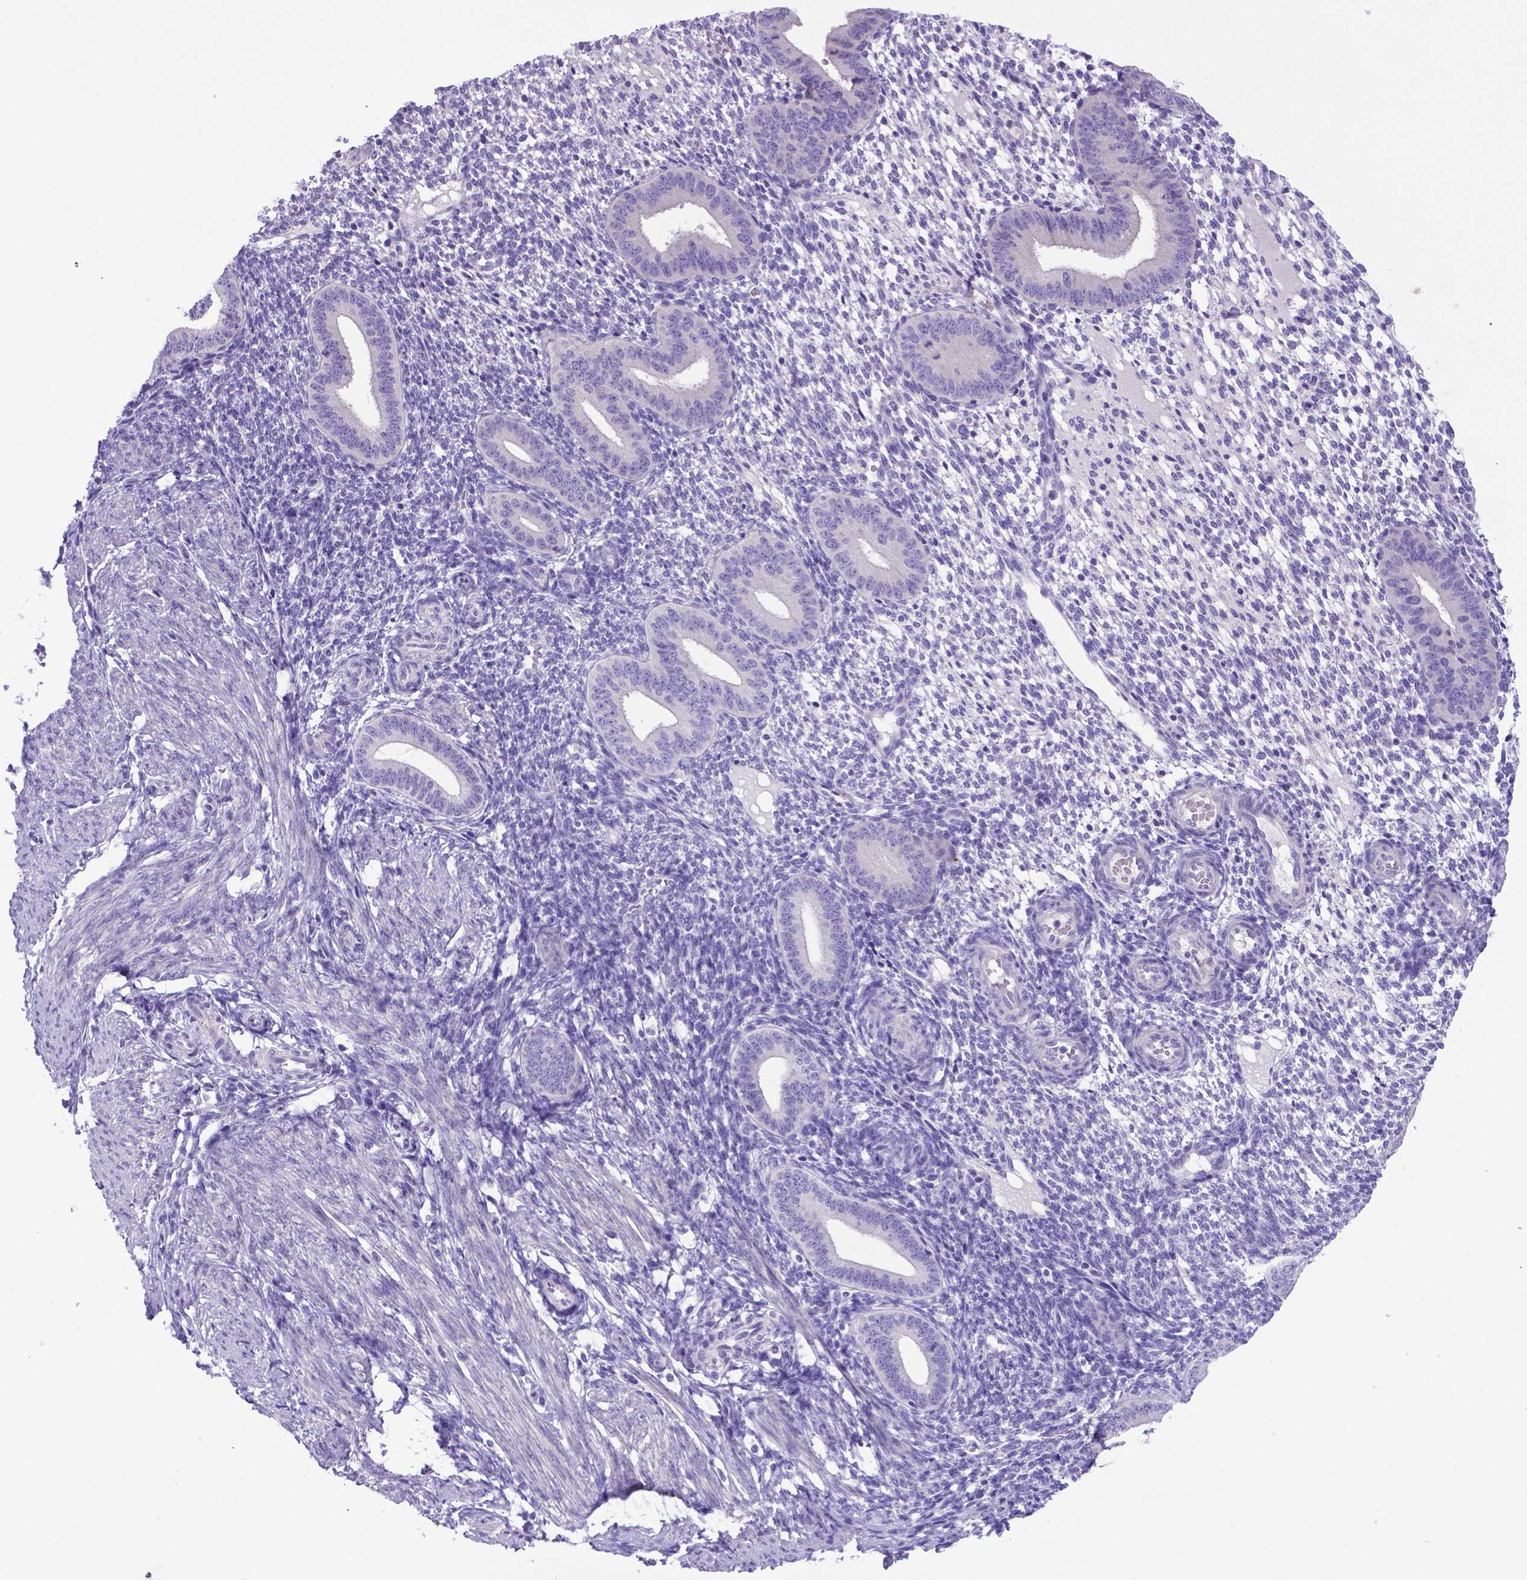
{"staining": {"intensity": "negative", "quantity": "none", "location": "none"}, "tissue": "endometrium", "cell_type": "Cells in endometrial stroma", "image_type": "normal", "snomed": [{"axis": "morphology", "description": "Normal tissue, NOS"}, {"axis": "topography", "description": "Endometrium"}], "caption": "High power microscopy histopathology image of an immunohistochemistry (IHC) photomicrograph of unremarkable endometrium, revealing no significant staining in cells in endometrial stroma.", "gene": "ADRA2B", "patient": {"sex": "female", "age": 40}}